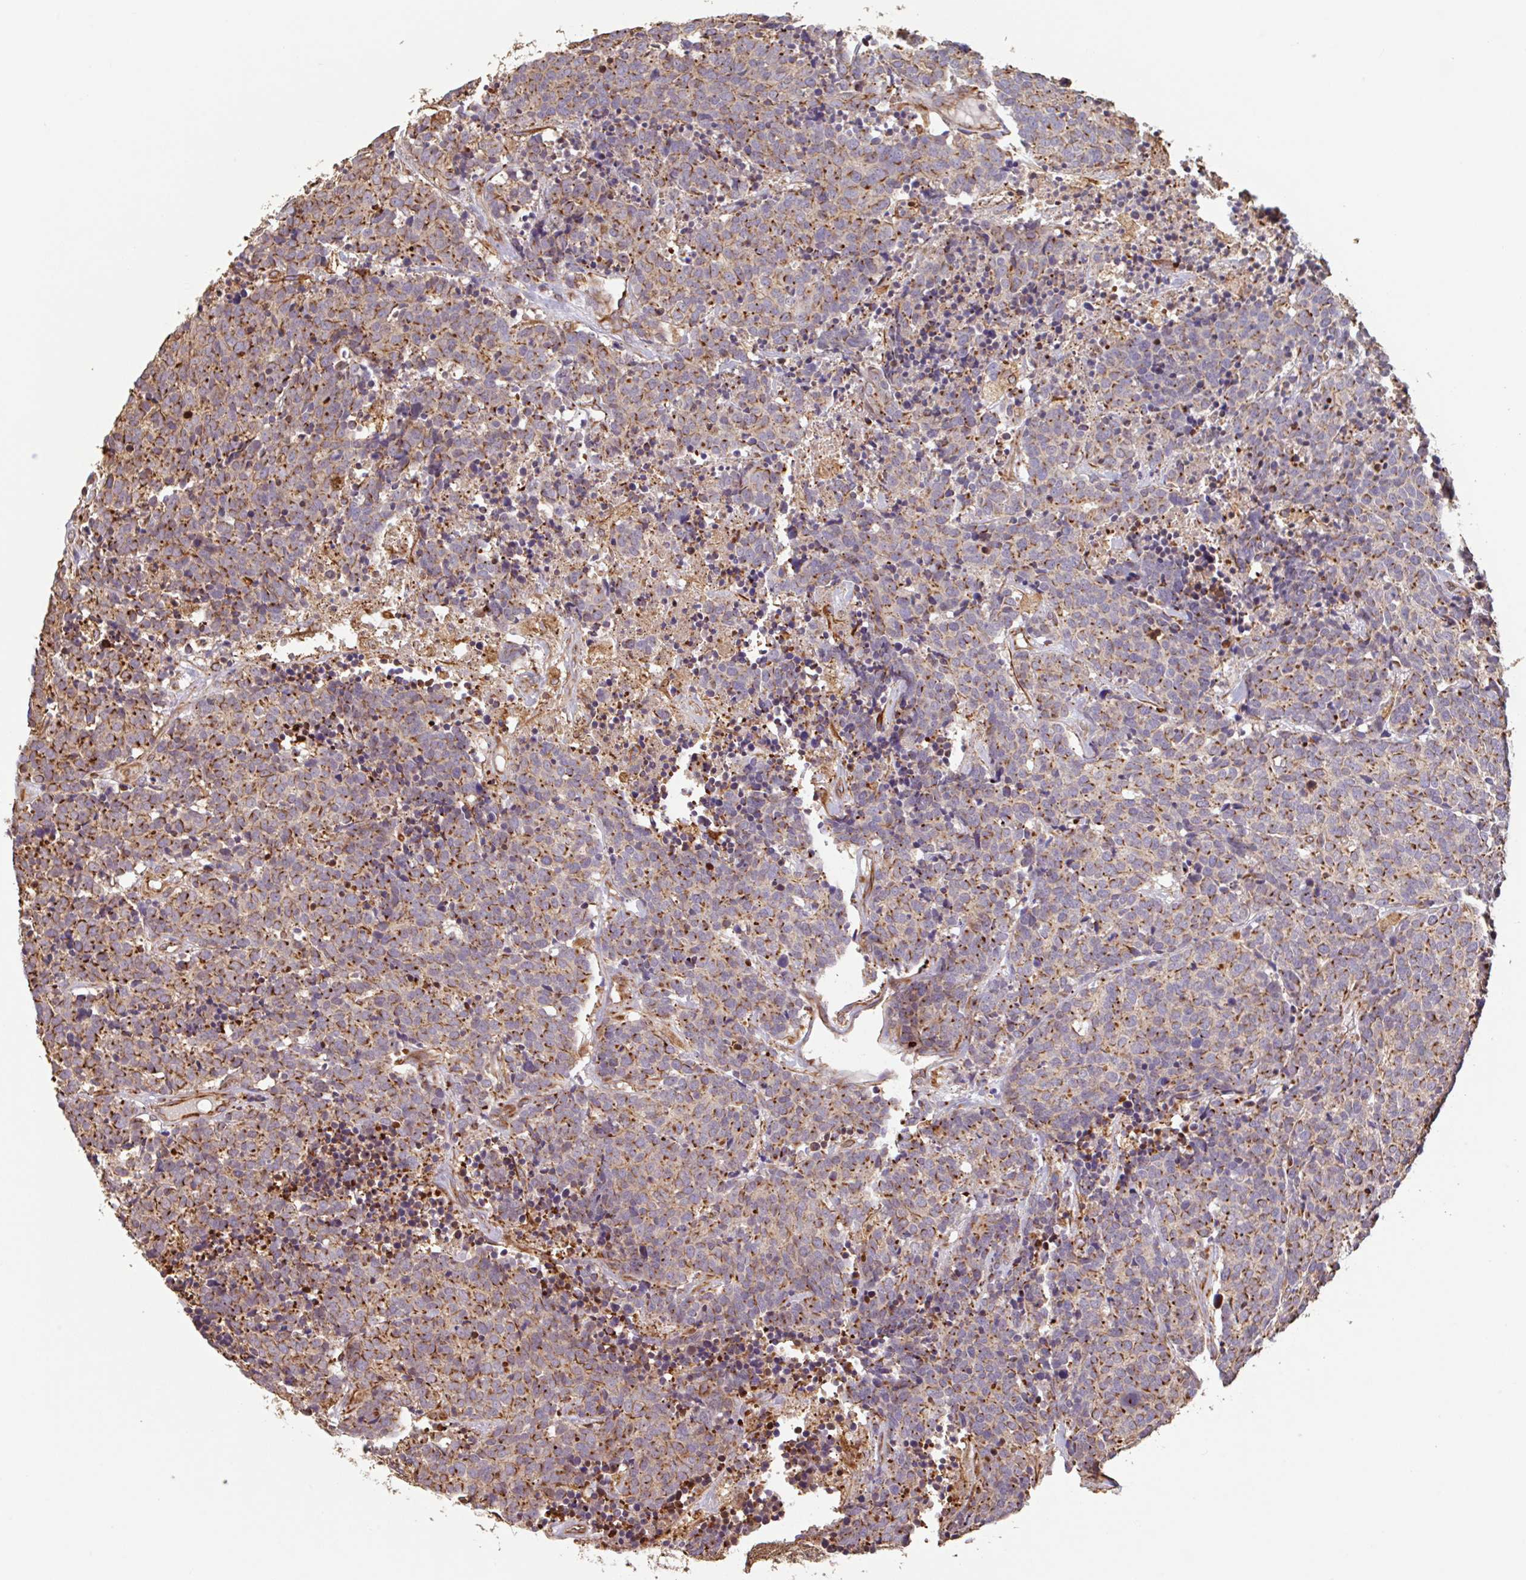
{"staining": {"intensity": "moderate", "quantity": ">75%", "location": "cytoplasmic/membranous"}, "tissue": "carcinoid", "cell_type": "Tumor cells", "image_type": "cancer", "snomed": [{"axis": "morphology", "description": "Carcinoid, malignant, NOS"}, {"axis": "topography", "description": "Skin"}], "caption": "Brown immunohistochemical staining in human malignant carcinoid reveals moderate cytoplasmic/membranous staining in about >75% of tumor cells. (brown staining indicates protein expression, while blue staining denotes nuclei).", "gene": "ZNF790", "patient": {"sex": "female", "age": 79}}